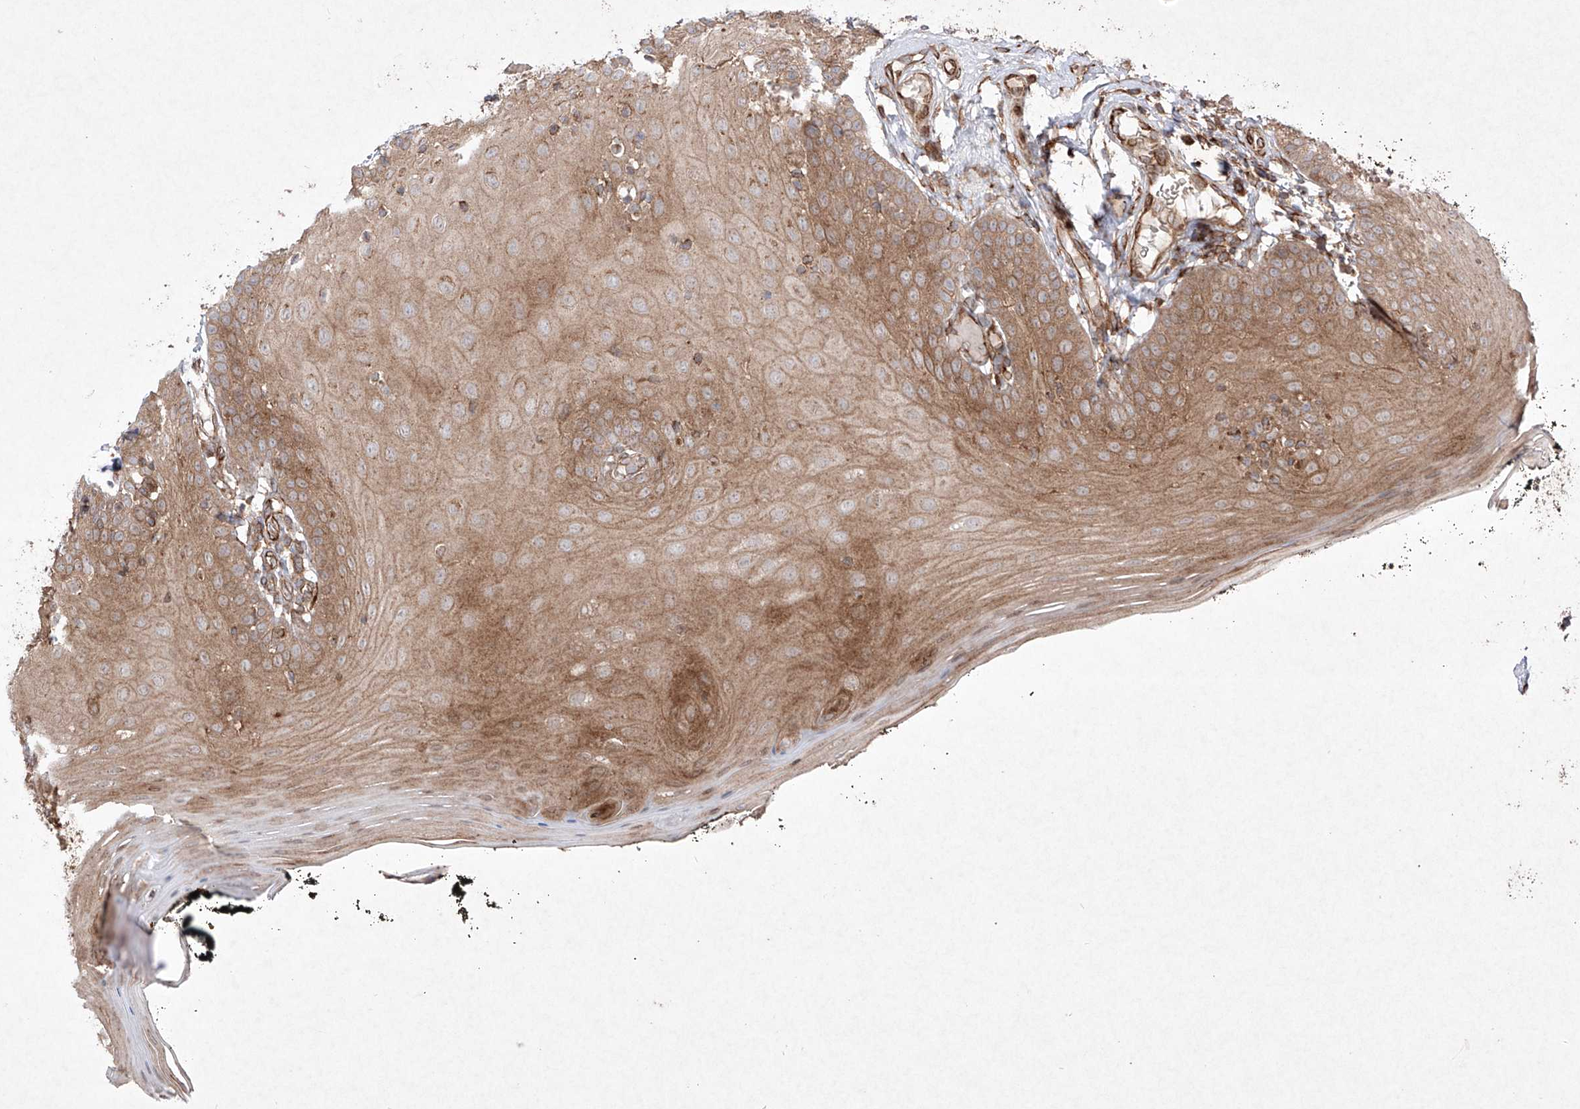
{"staining": {"intensity": "moderate", "quantity": ">75%", "location": "cytoplasmic/membranous"}, "tissue": "oral mucosa", "cell_type": "Squamous epithelial cells", "image_type": "normal", "snomed": [{"axis": "morphology", "description": "Normal tissue, NOS"}, {"axis": "topography", "description": "Oral tissue"}], "caption": "Immunohistochemistry (IHC) of normal human oral mucosa demonstrates medium levels of moderate cytoplasmic/membranous staining in approximately >75% of squamous epithelial cells. The protein is shown in brown color, while the nuclei are stained blue.", "gene": "YKT6", "patient": {"sex": "male", "age": 74}}